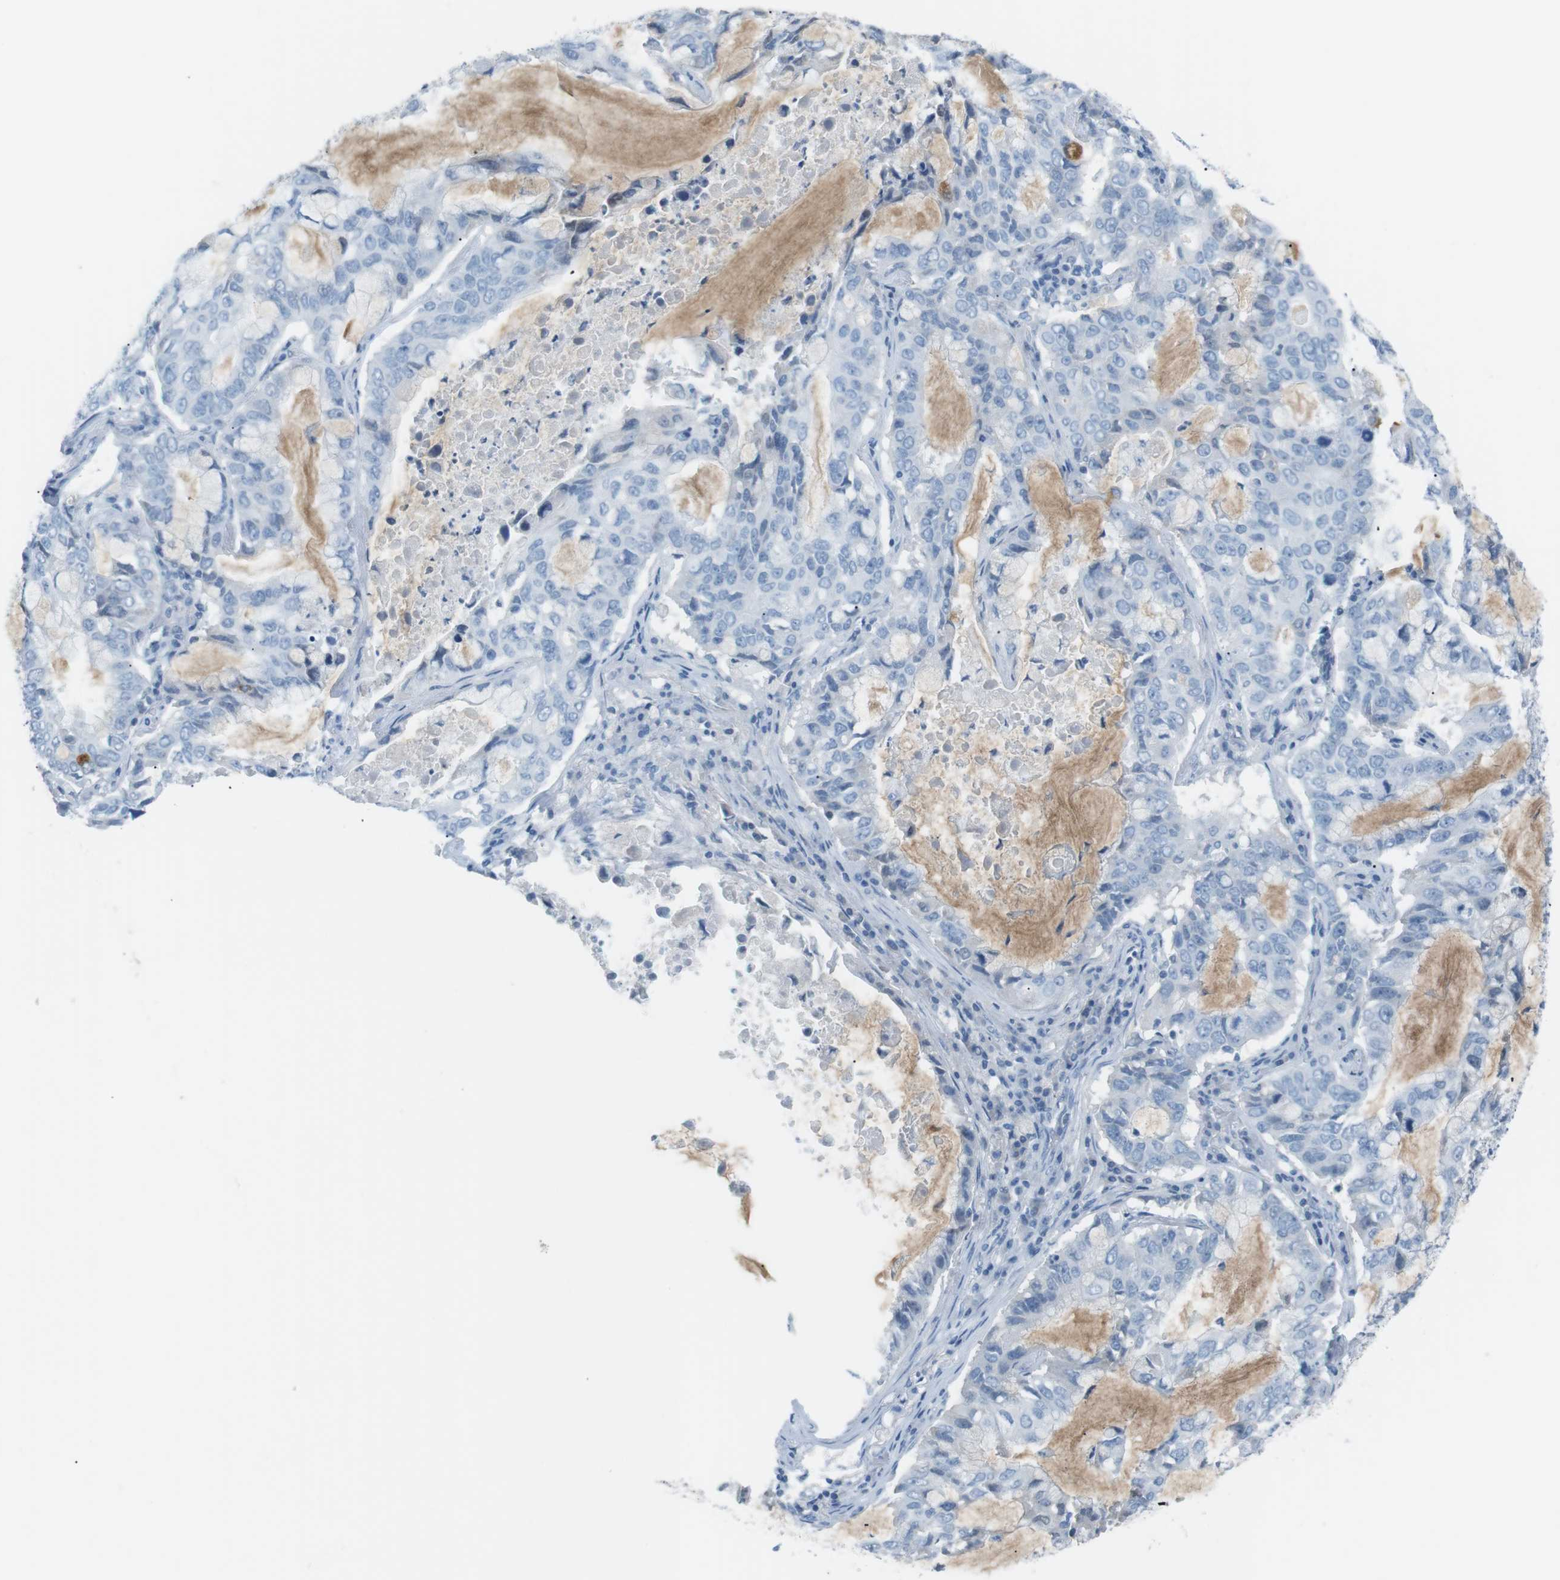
{"staining": {"intensity": "negative", "quantity": "none", "location": "none"}, "tissue": "lung cancer", "cell_type": "Tumor cells", "image_type": "cancer", "snomed": [{"axis": "morphology", "description": "Adenocarcinoma, NOS"}, {"axis": "topography", "description": "Lung"}], "caption": "Lung adenocarcinoma stained for a protein using immunohistochemistry (IHC) displays no expression tumor cells.", "gene": "AZGP1", "patient": {"sex": "male", "age": 64}}